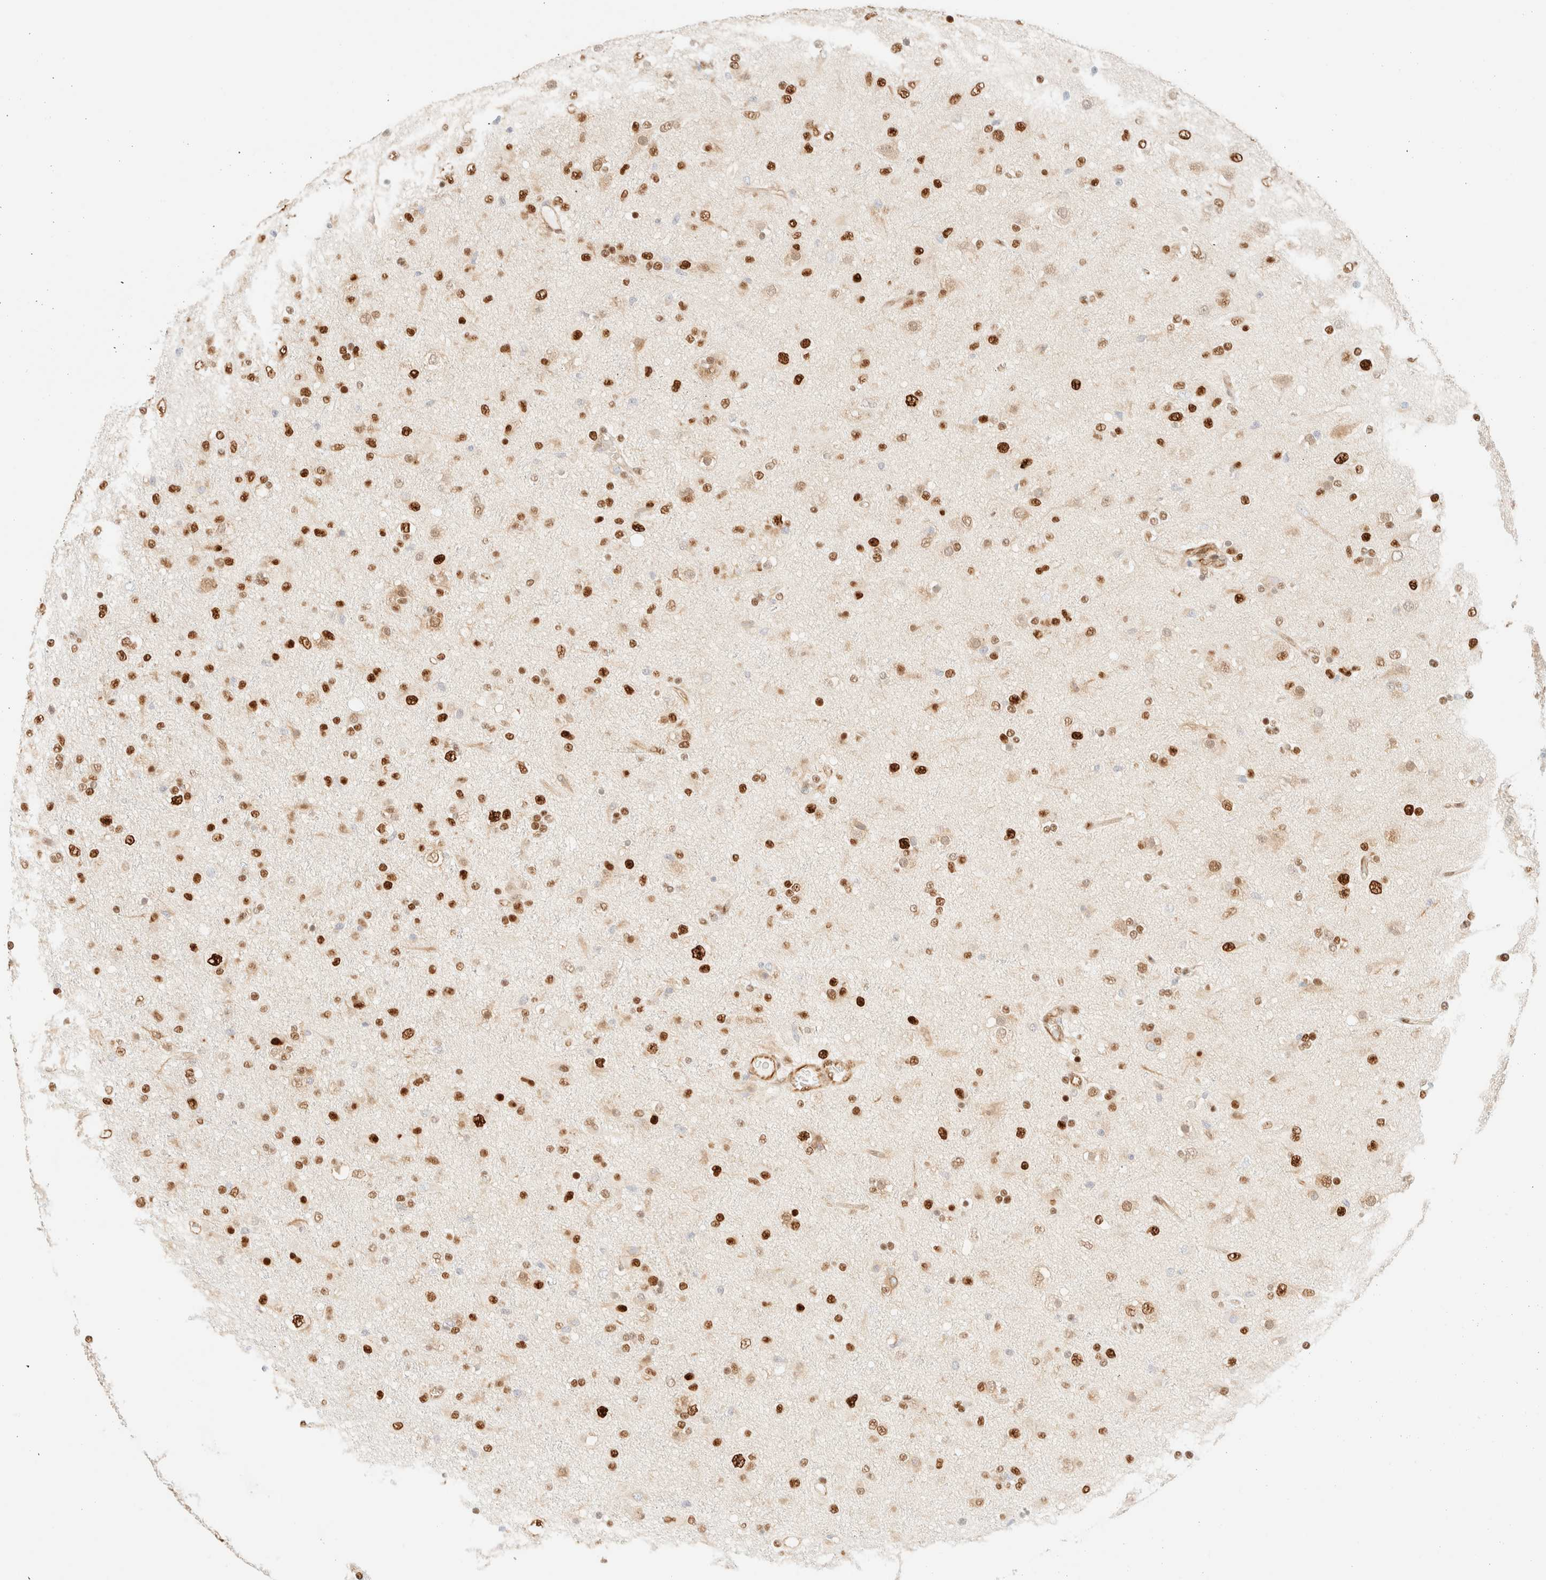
{"staining": {"intensity": "strong", "quantity": ">75%", "location": "nuclear"}, "tissue": "glioma", "cell_type": "Tumor cells", "image_type": "cancer", "snomed": [{"axis": "morphology", "description": "Glioma, malignant, Low grade"}, {"axis": "topography", "description": "Brain"}], "caption": "Immunohistochemical staining of glioma exhibits strong nuclear protein staining in about >75% of tumor cells. The protein is stained brown, and the nuclei are stained in blue (DAB (3,3'-diaminobenzidine) IHC with brightfield microscopy, high magnification).", "gene": "ZSCAN18", "patient": {"sex": "male", "age": 65}}